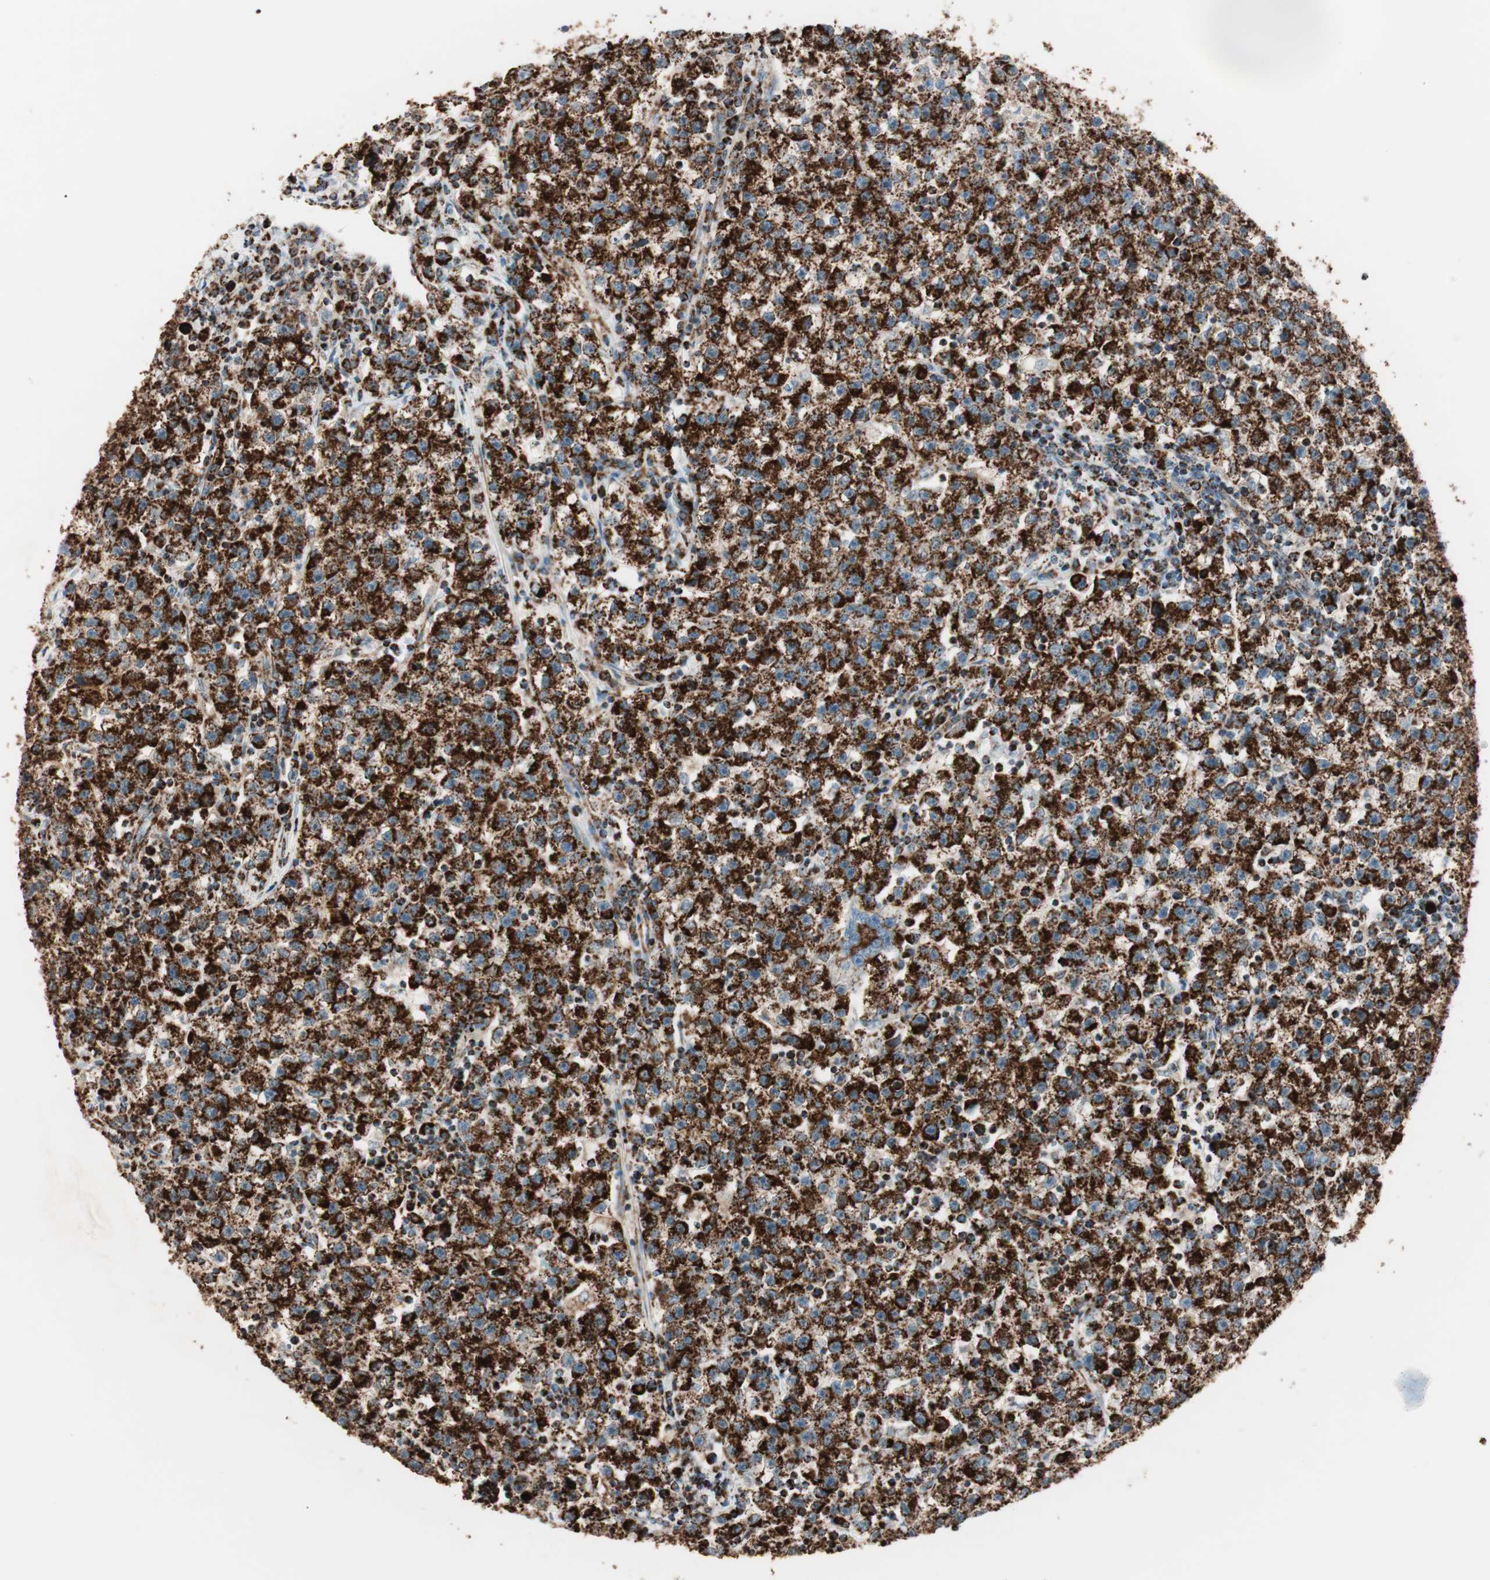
{"staining": {"intensity": "strong", "quantity": ">75%", "location": "cytoplasmic/membranous"}, "tissue": "testis cancer", "cell_type": "Tumor cells", "image_type": "cancer", "snomed": [{"axis": "morphology", "description": "Seminoma, NOS"}, {"axis": "topography", "description": "Testis"}], "caption": "Immunohistochemical staining of testis seminoma reveals high levels of strong cytoplasmic/membranous protein positivity in approximately >75% of tumor cells. The staining was performed using DAB (3,3'-diaminobenzidine), with brown indicating positive protein expression. Nuclei are stained blue with hematoxylin.", "gene": "TOMM22", "patient": {"sex": "male", "age": 22}}